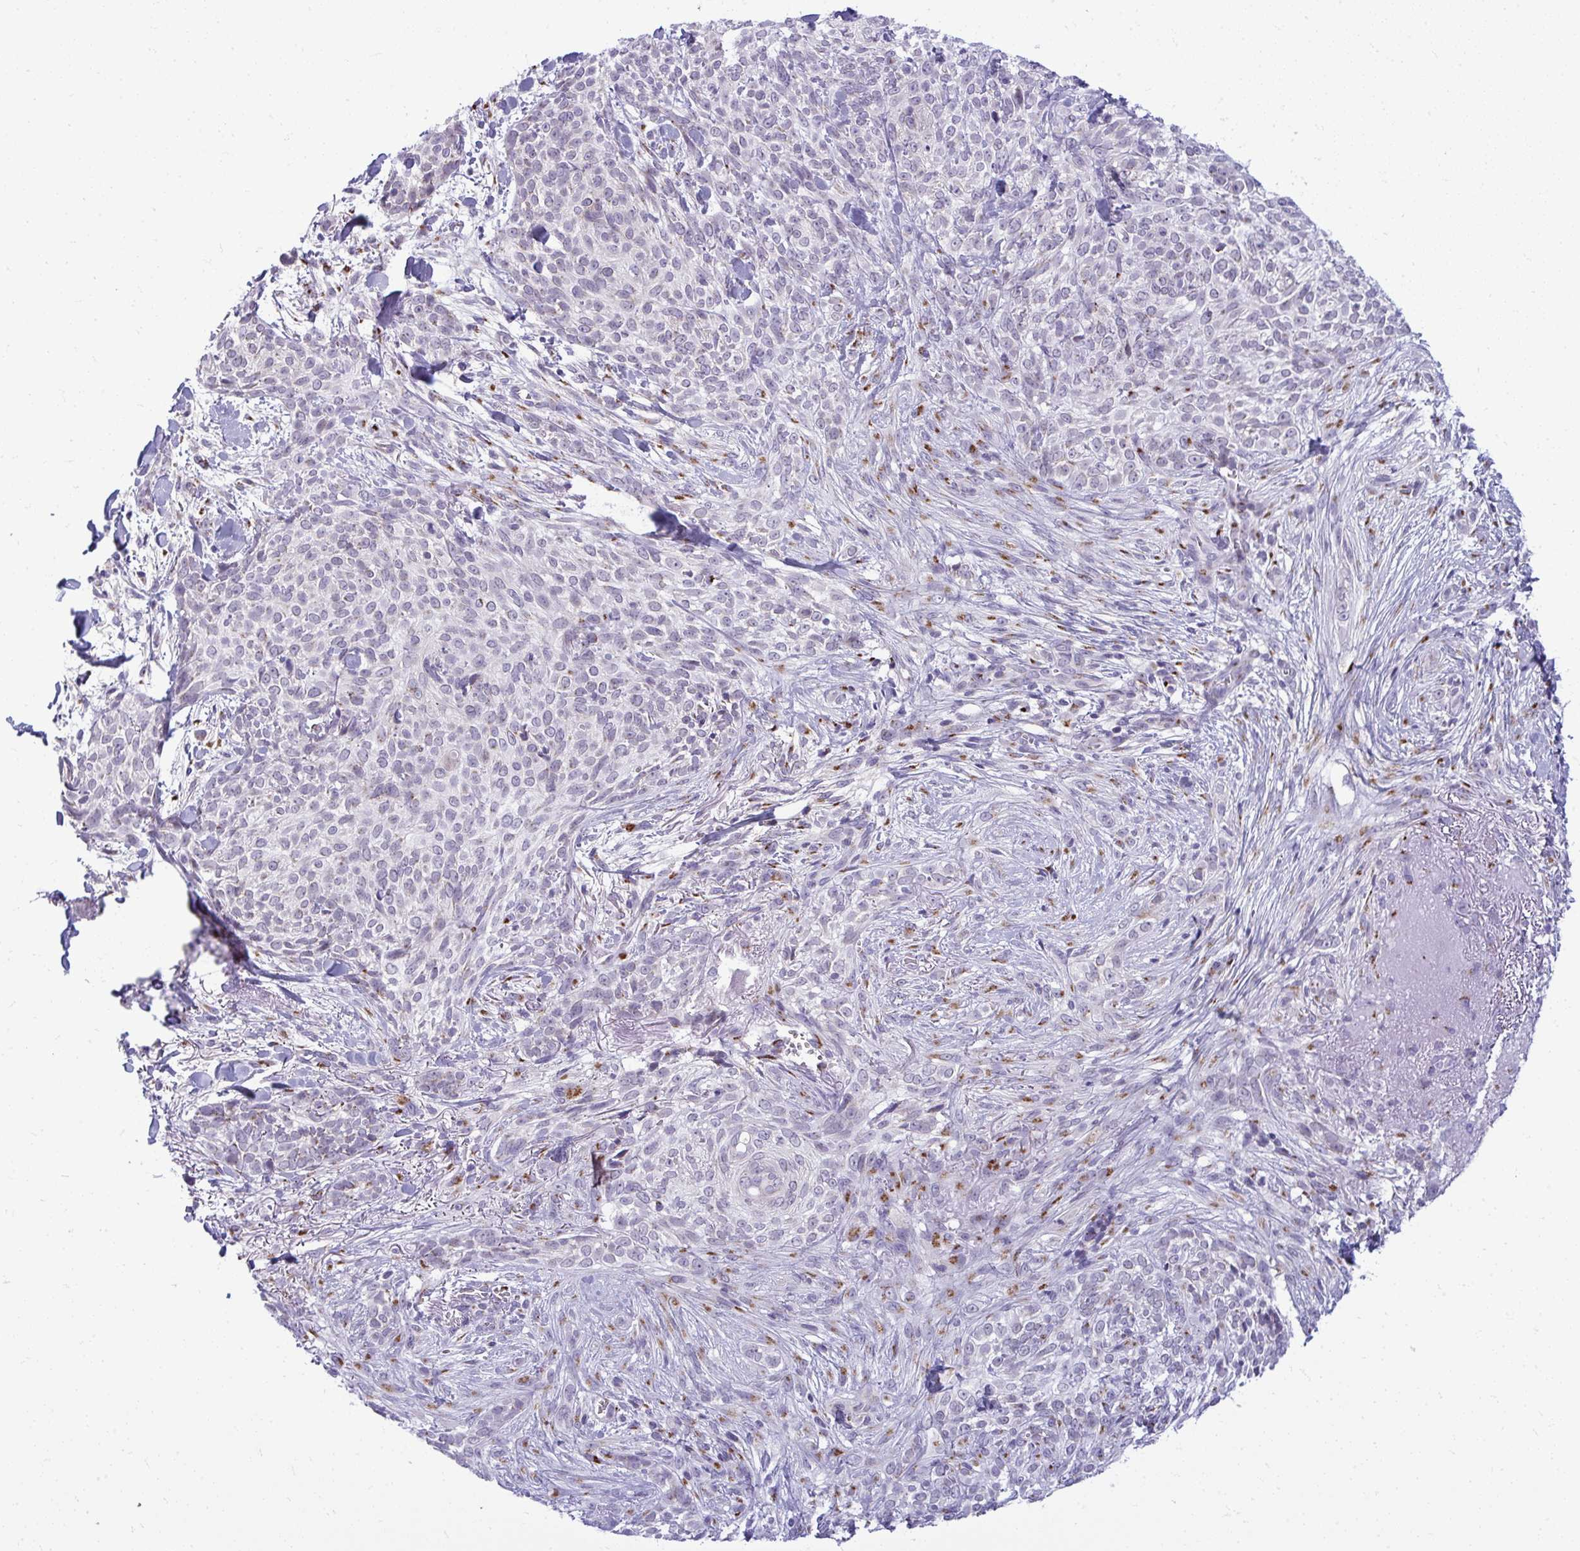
{"staining": {"intensity": "negative", "quantity": "none", "location": "none"}, "tissue": "skin cancer", "cell_type": "Tumor cells", "image_type": "cancer", "snomed": [{"axis": "morphology", "description": "Basal cell carcinoma"}, {"axis": "topography", "description": "Skin"}, {"axis": "topography", "description": "Skin of face"}], "caption": "This is an IHC image of skin basal cell carcinoma. There is no expression in tumor cells.", "gene": "DTX4", "patient": {"sex": "female", "age": 90}}